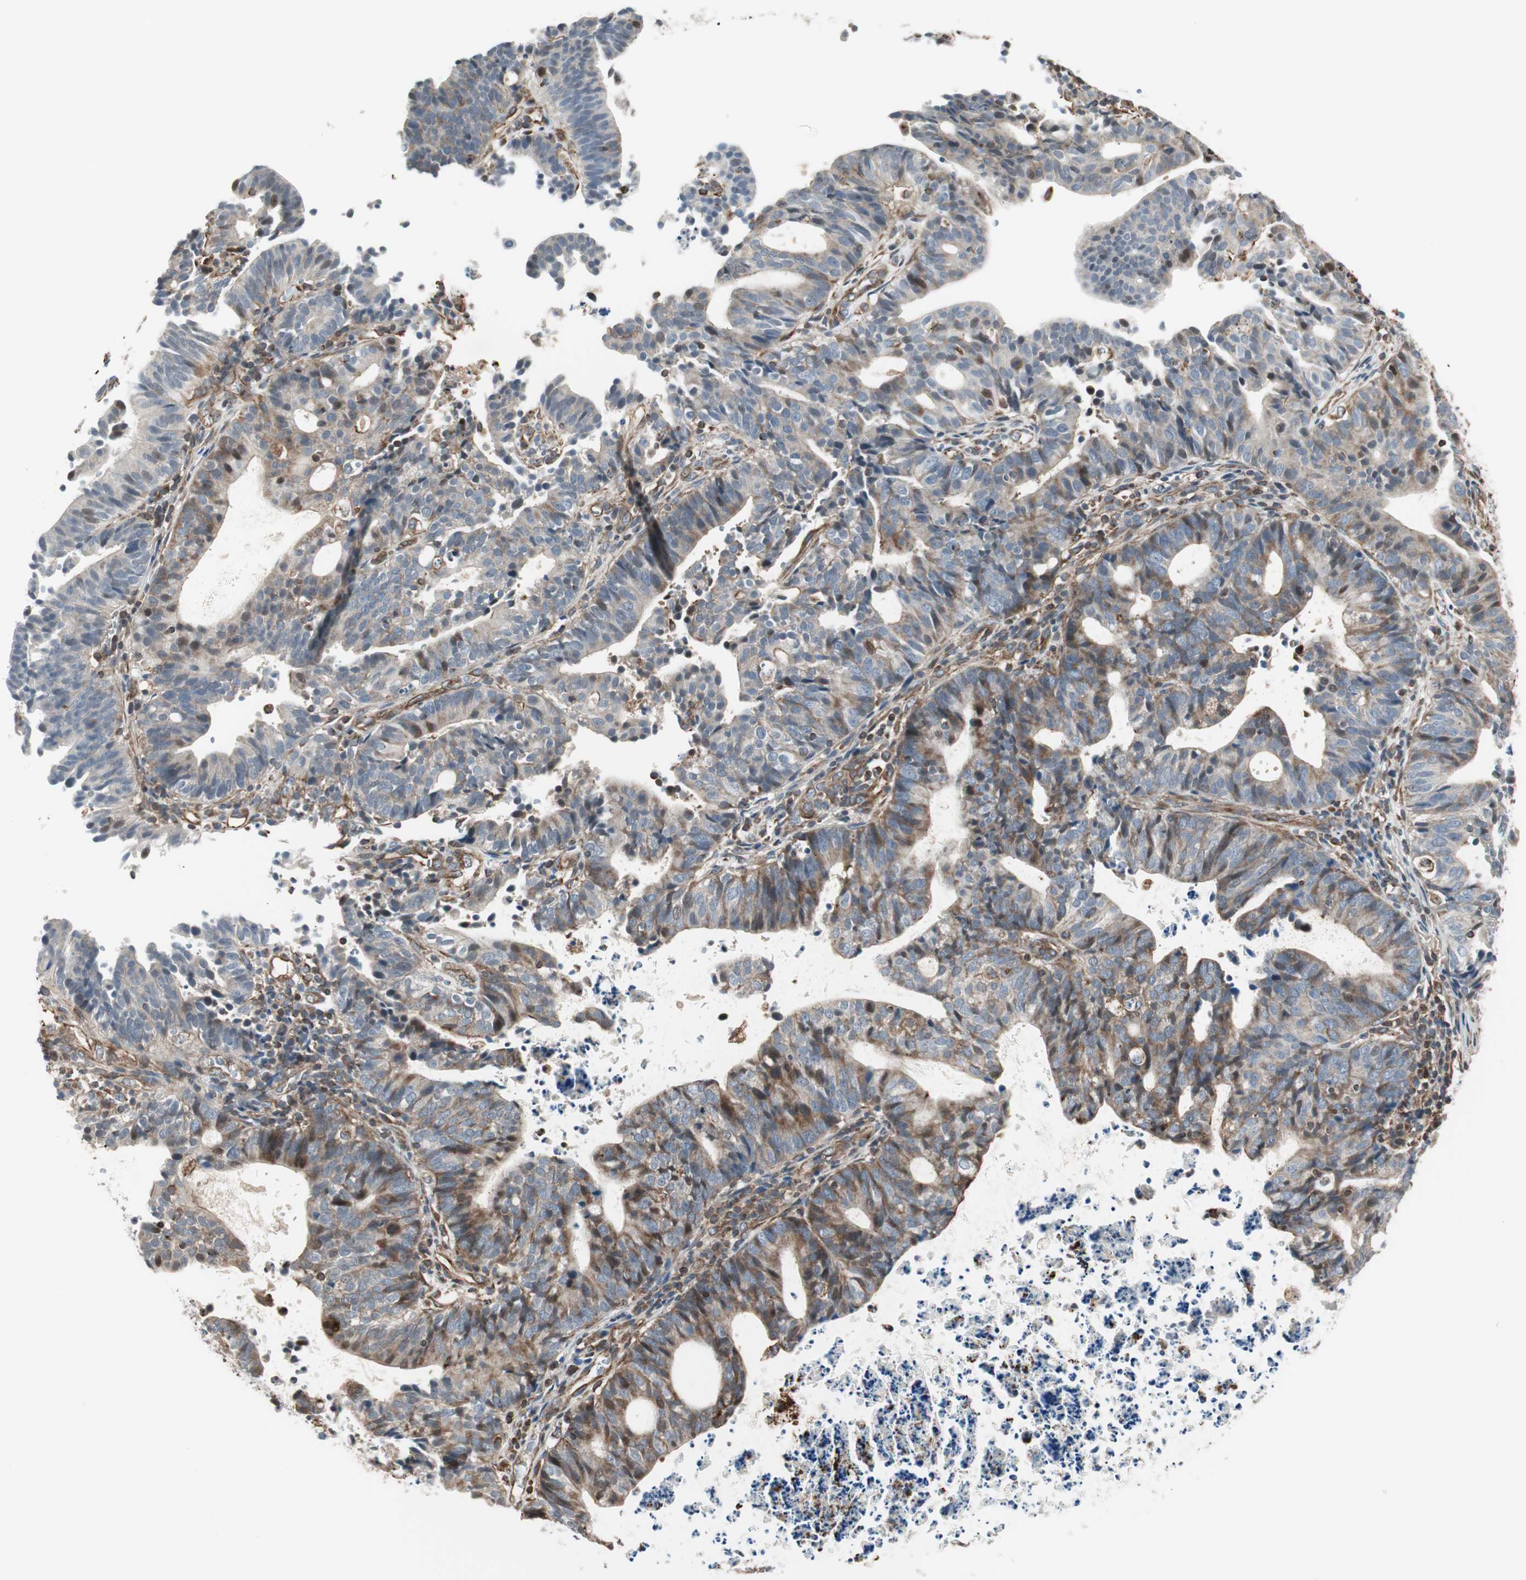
{"staining": {"intensity": "weak", "quantity": ">75%", "location": "cytoplasmic/membranous"}, "tissue": "endometrial cancer", "cell_type": "Tumor cells", "image_type": "cancer", "snomed": [{"axis": "morphology", "description": "Adenocarcinoma, NOS"}, {"axis": "topography", "description": "Uterus"}], "caption": "Human endometrial cancer (adenocarcinoma) stained with a brown dye shows weak cytoplasmic/membranous positive staining in approximately >75% of tumor cells.", "gene": "MAD2L2", "patient": {"sex": "female", "age": 83}}